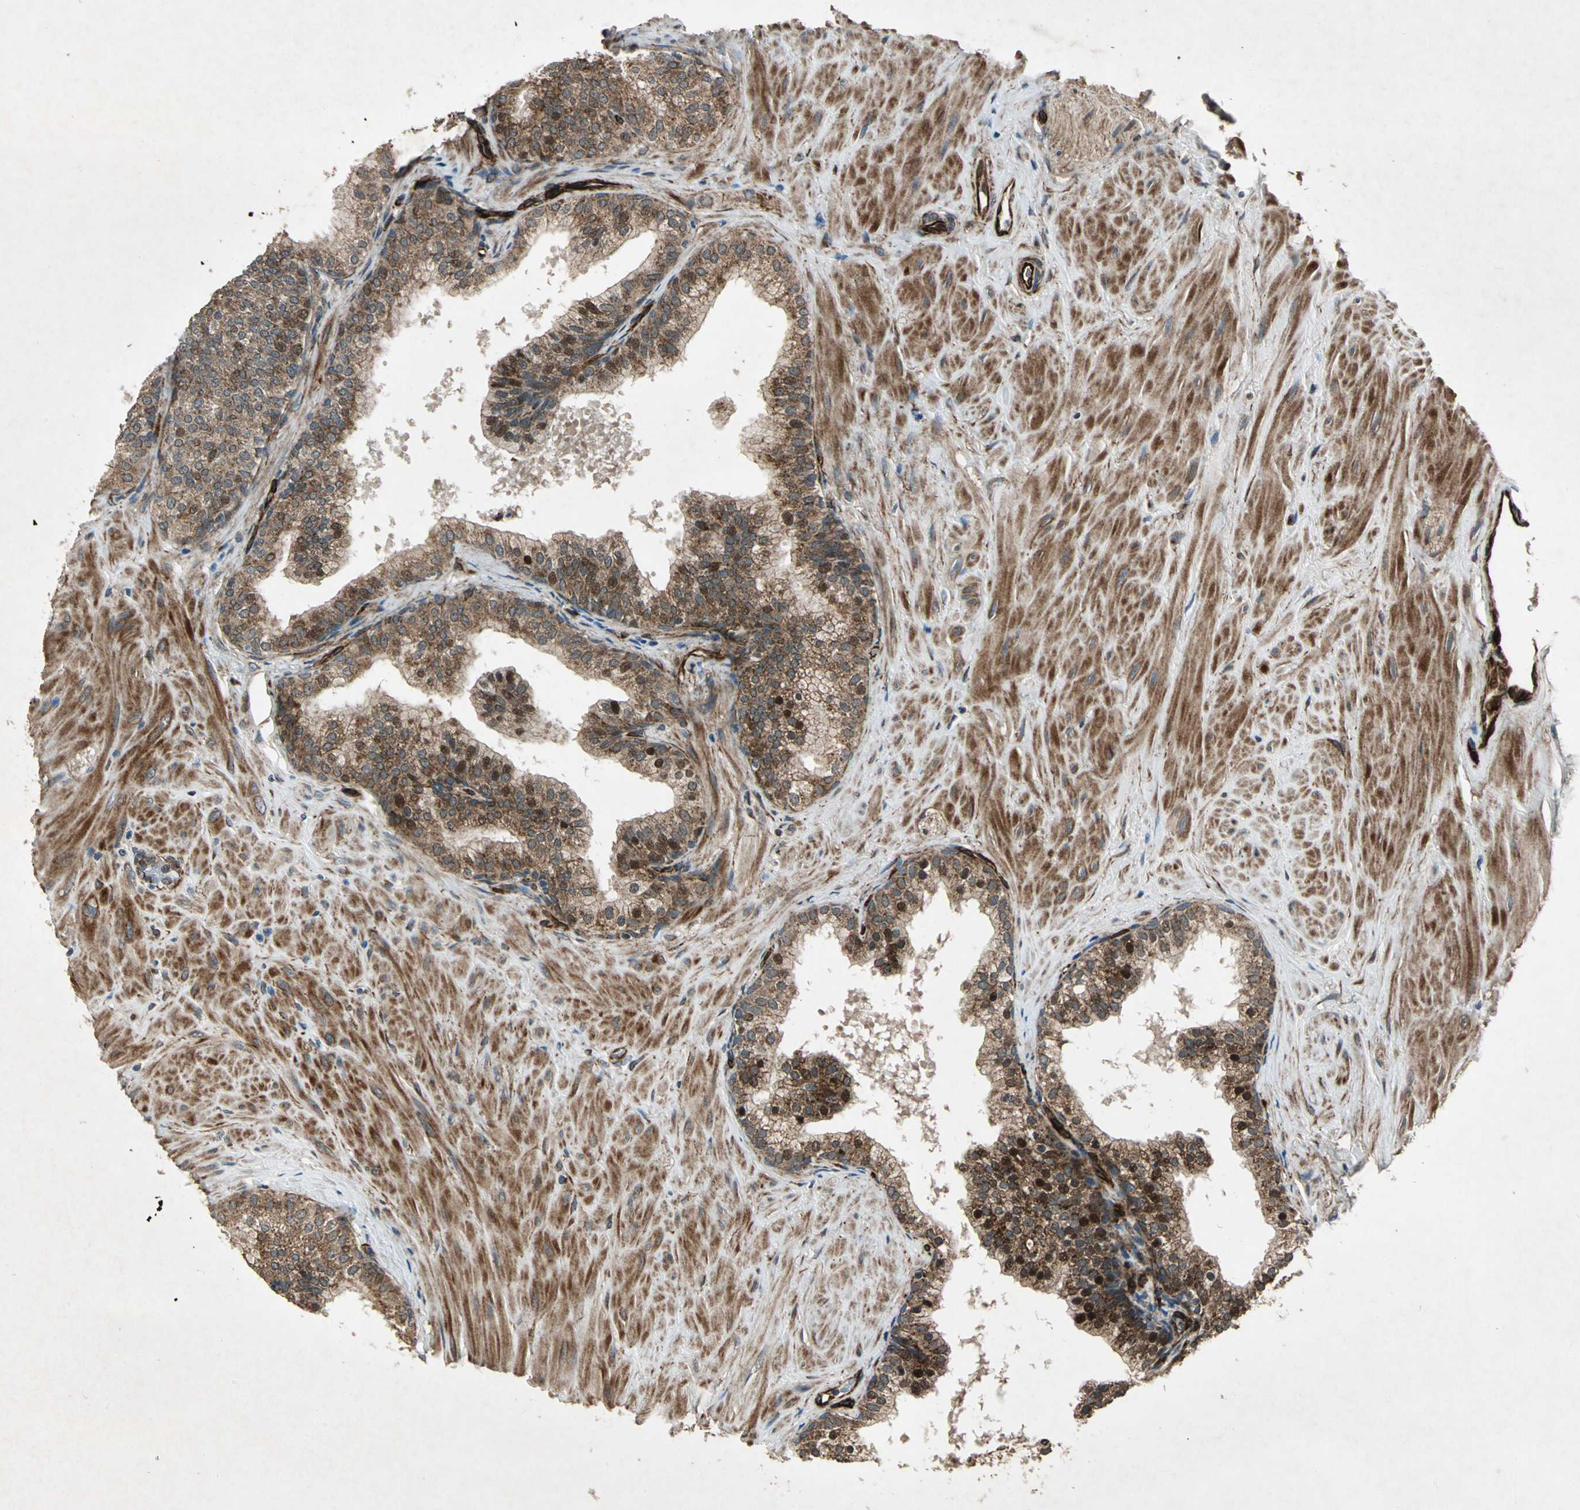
{"staining": {"intensity": "strong", "quantity": ">75%", "location": "cytoplasmic/membranous,nuclear"}, "tissue": "prostate", "cell_type": "Glandular cells", "image_type": "normal", "snomed": [{"axis": "morphology", "description": "Normal tissue, NOS"}, {"axis": "topography", "description": "Prostate"}], "caption": "Approximately >75% of glandular cells in benign prostate exhibit strong cytoplasmic/membranous,nuclear protein staining as visualized by brown immunohistochemical staining.", "gene": "EXD2", "patient": {"sex": "male", "age": 60}}